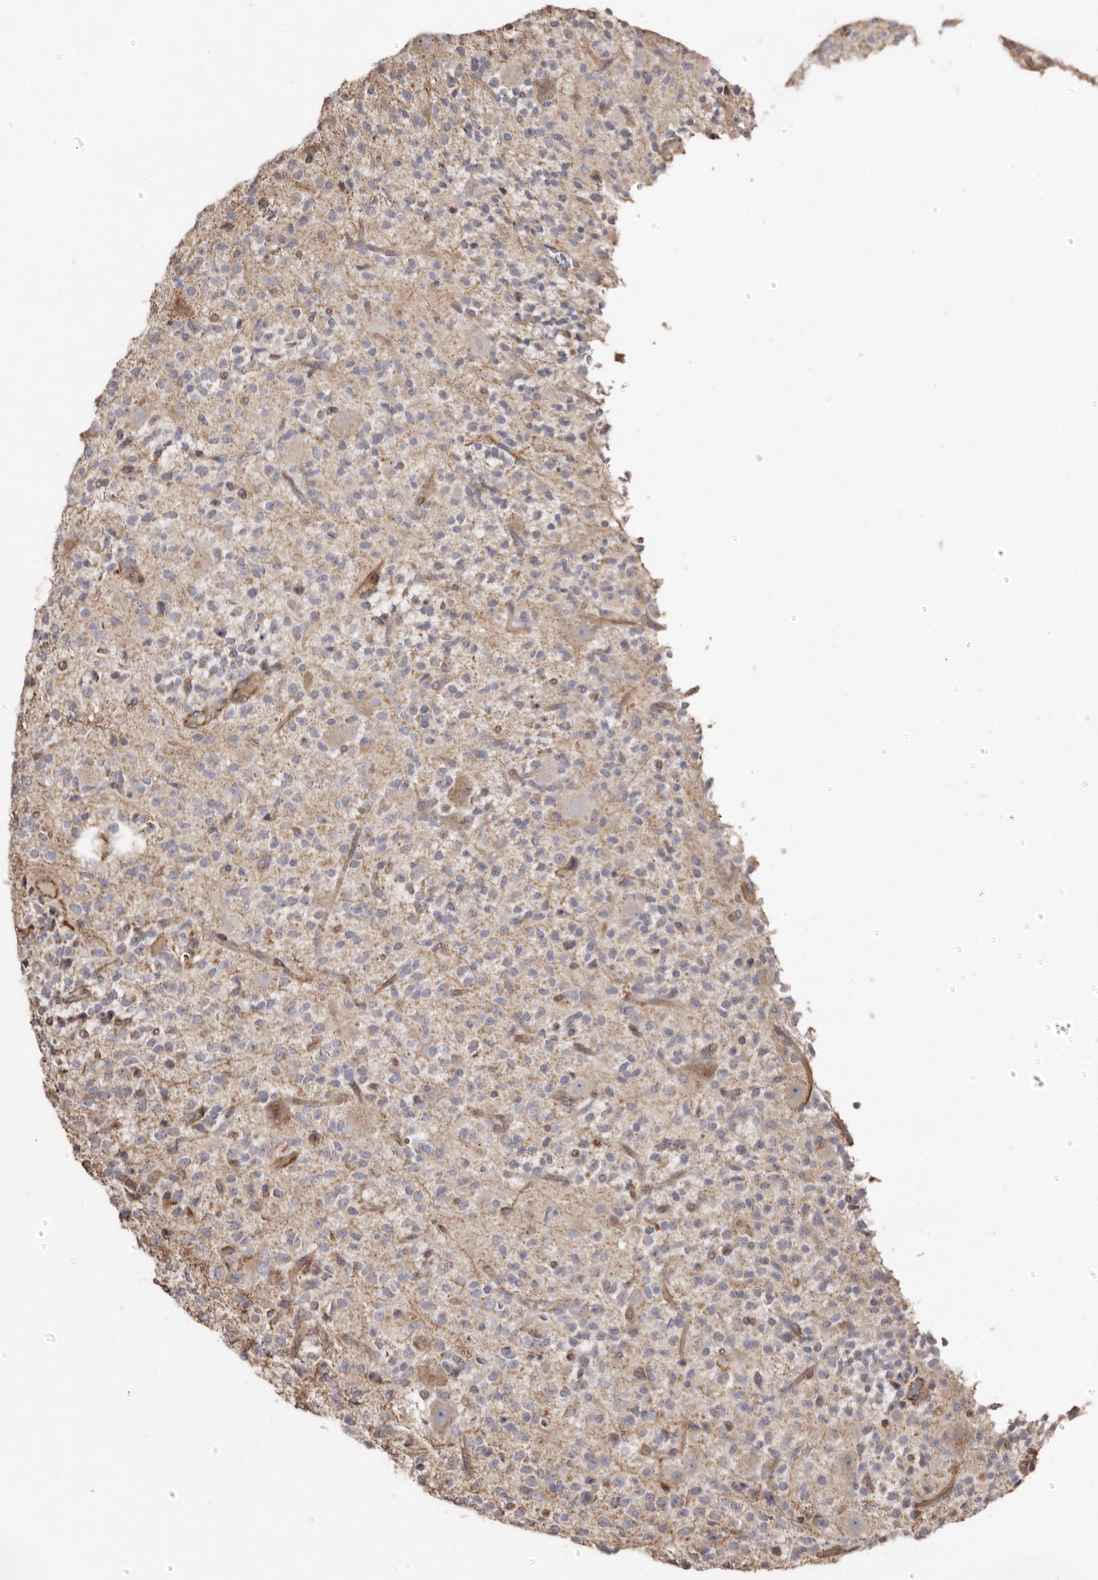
{"staining": {"intensity": "negative", "quantity": "none", "location": "none"}, "tissue": "glioma", "cell_type": "Tumor cells", "image_type": "cancer", "snomed": [{"axis": "morphology", "description": "Glioma, malignant, High grade"}, {"axis": "topography", "description": "Brain"}], "caption": "Human malignant high-grade glioma stained for a protein using immunohistochemistry exhibits no staining in tumor cells.", "gene": "MACC1", "patient": {"sex": "male", "age": 34}}